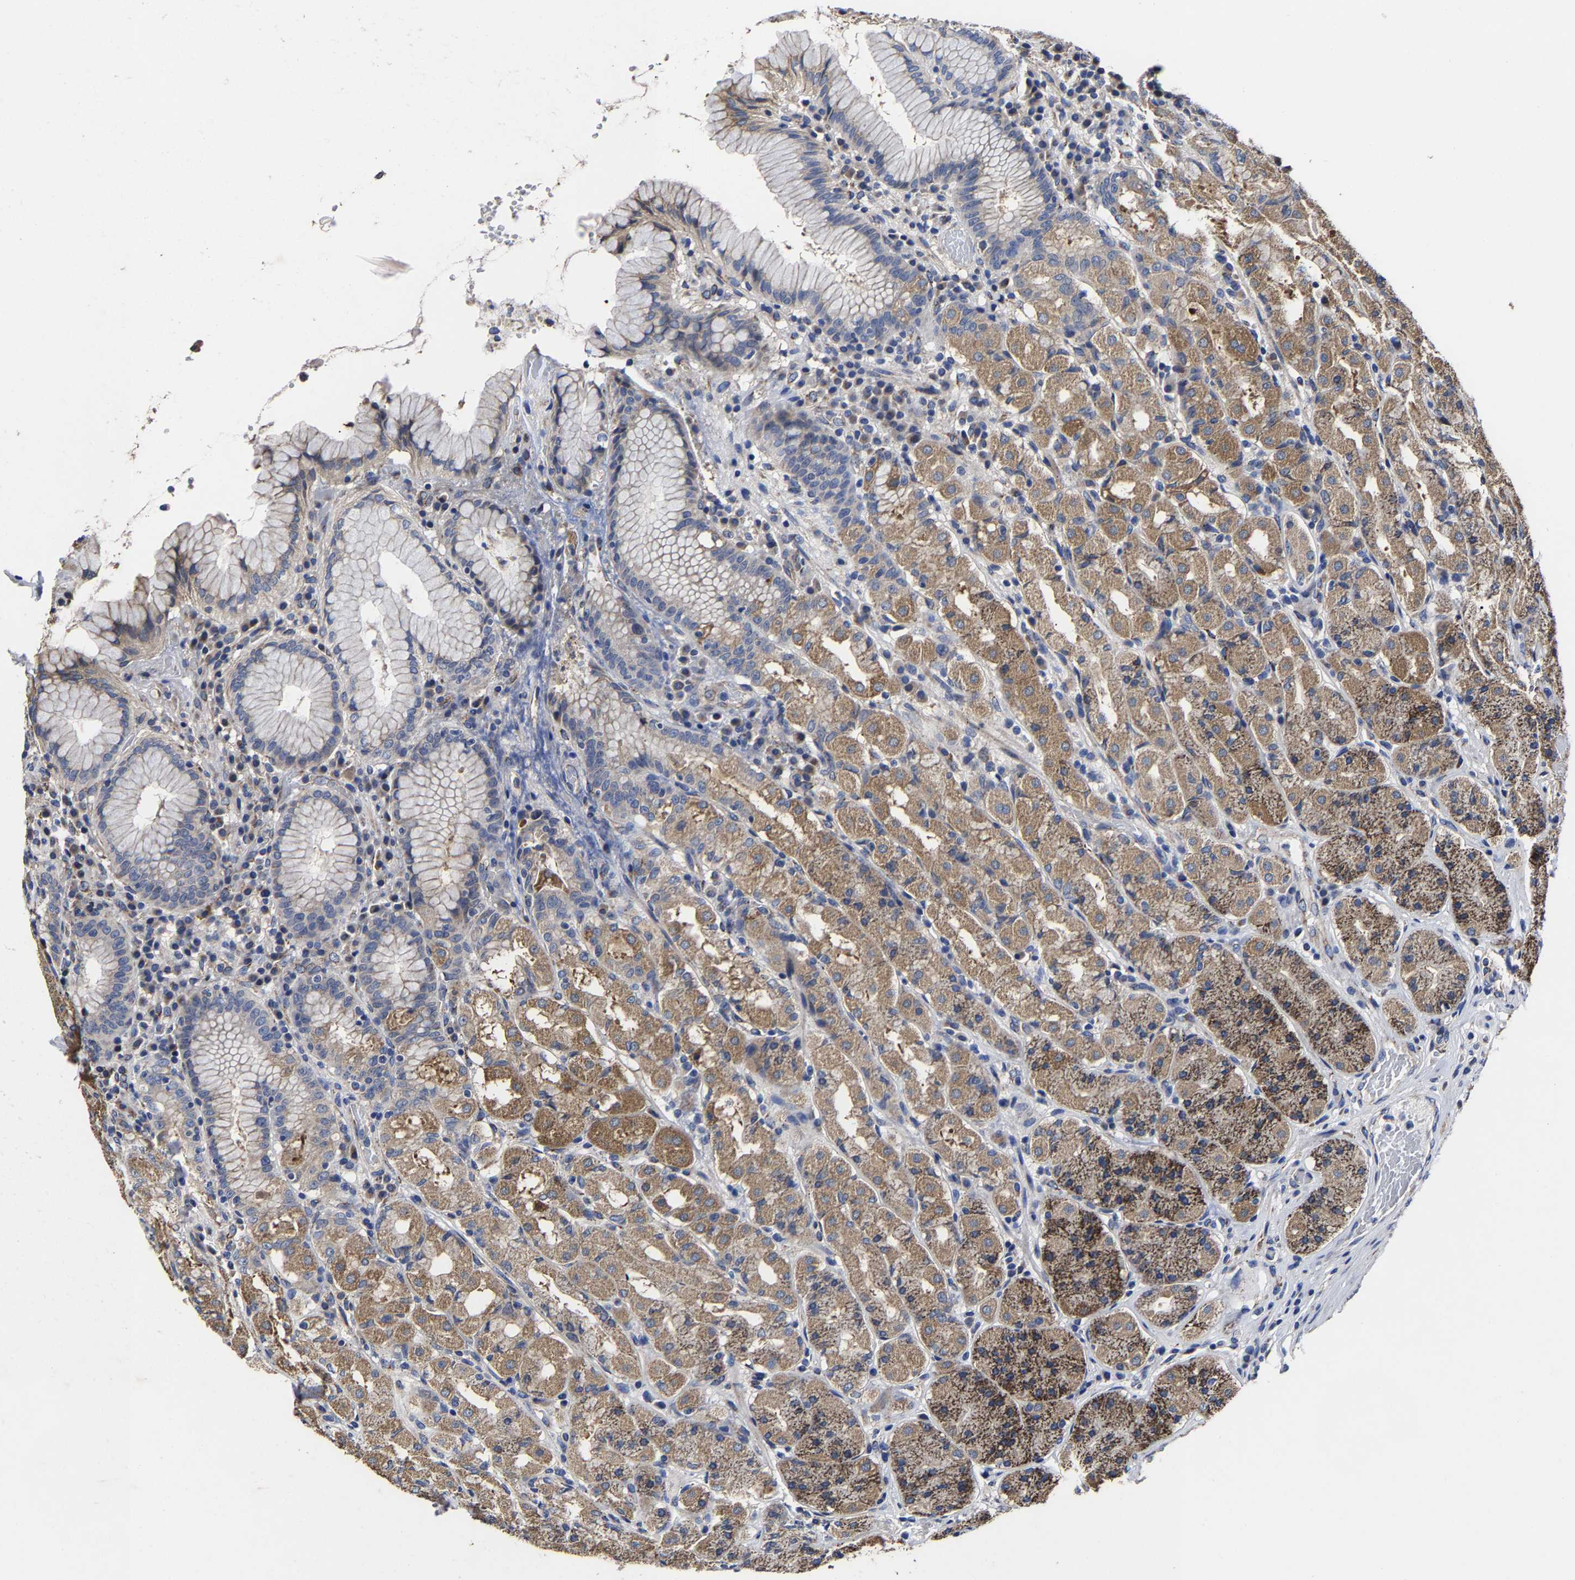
{"staining": {"intensity": "moderate", "quantity": "25%-75%", "location": "cytoplasmic/membranous"}, "tissue": "stomach", "cell_type": "Glandular cells", "image_type": "normal", "snomed": [{"axis": "morphology", "description": "Normal tissue, NOS"}, {"axis": "topography", "description": "Stomach, lower"}], "caption": "A histopathology image of stomach stained for a protein reveals moderate cytoplasmic/membranous brown staining in glandular cells.", "gene": "AASS", "patient": {"sex": "male", "age": 52}}